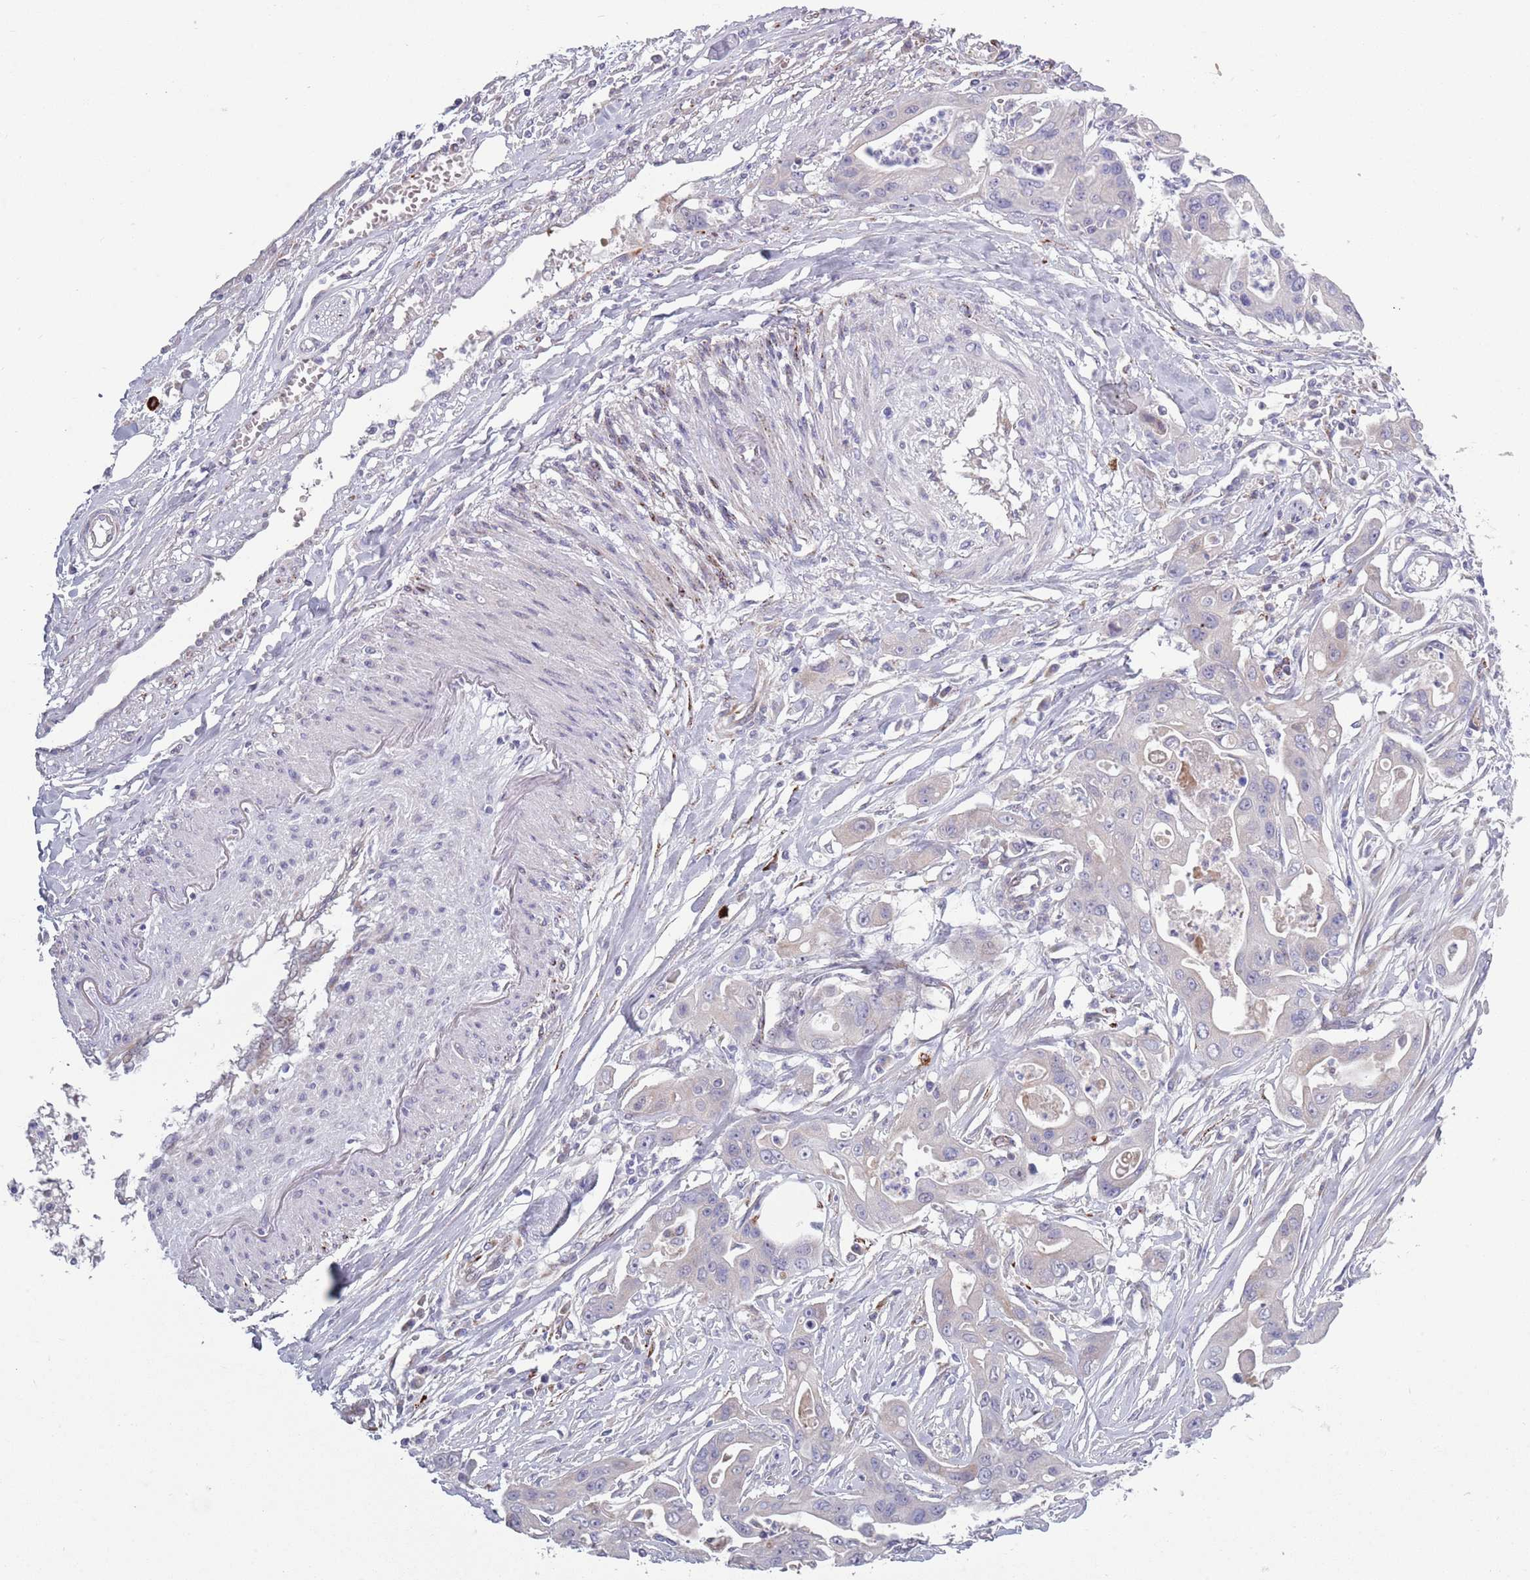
{"staining": {"intensity": "negative", "quantity": "none", "location": "none"}, "tissue": "ovarian cancer", "cell_type": "Tumor cells", "image_type": "cancer", "snomed": [{"axis": "morphology", "description": "Cystadenocarcinoma, mucinous, NOS"}, {"axis": "topography", "description": "Ovary"}], "caption": "The photomicrograph shows no staining of tumor cells in ovarian cancer.", "gene": "TYW1", "patient": {"sex": "female", "age": 70}}